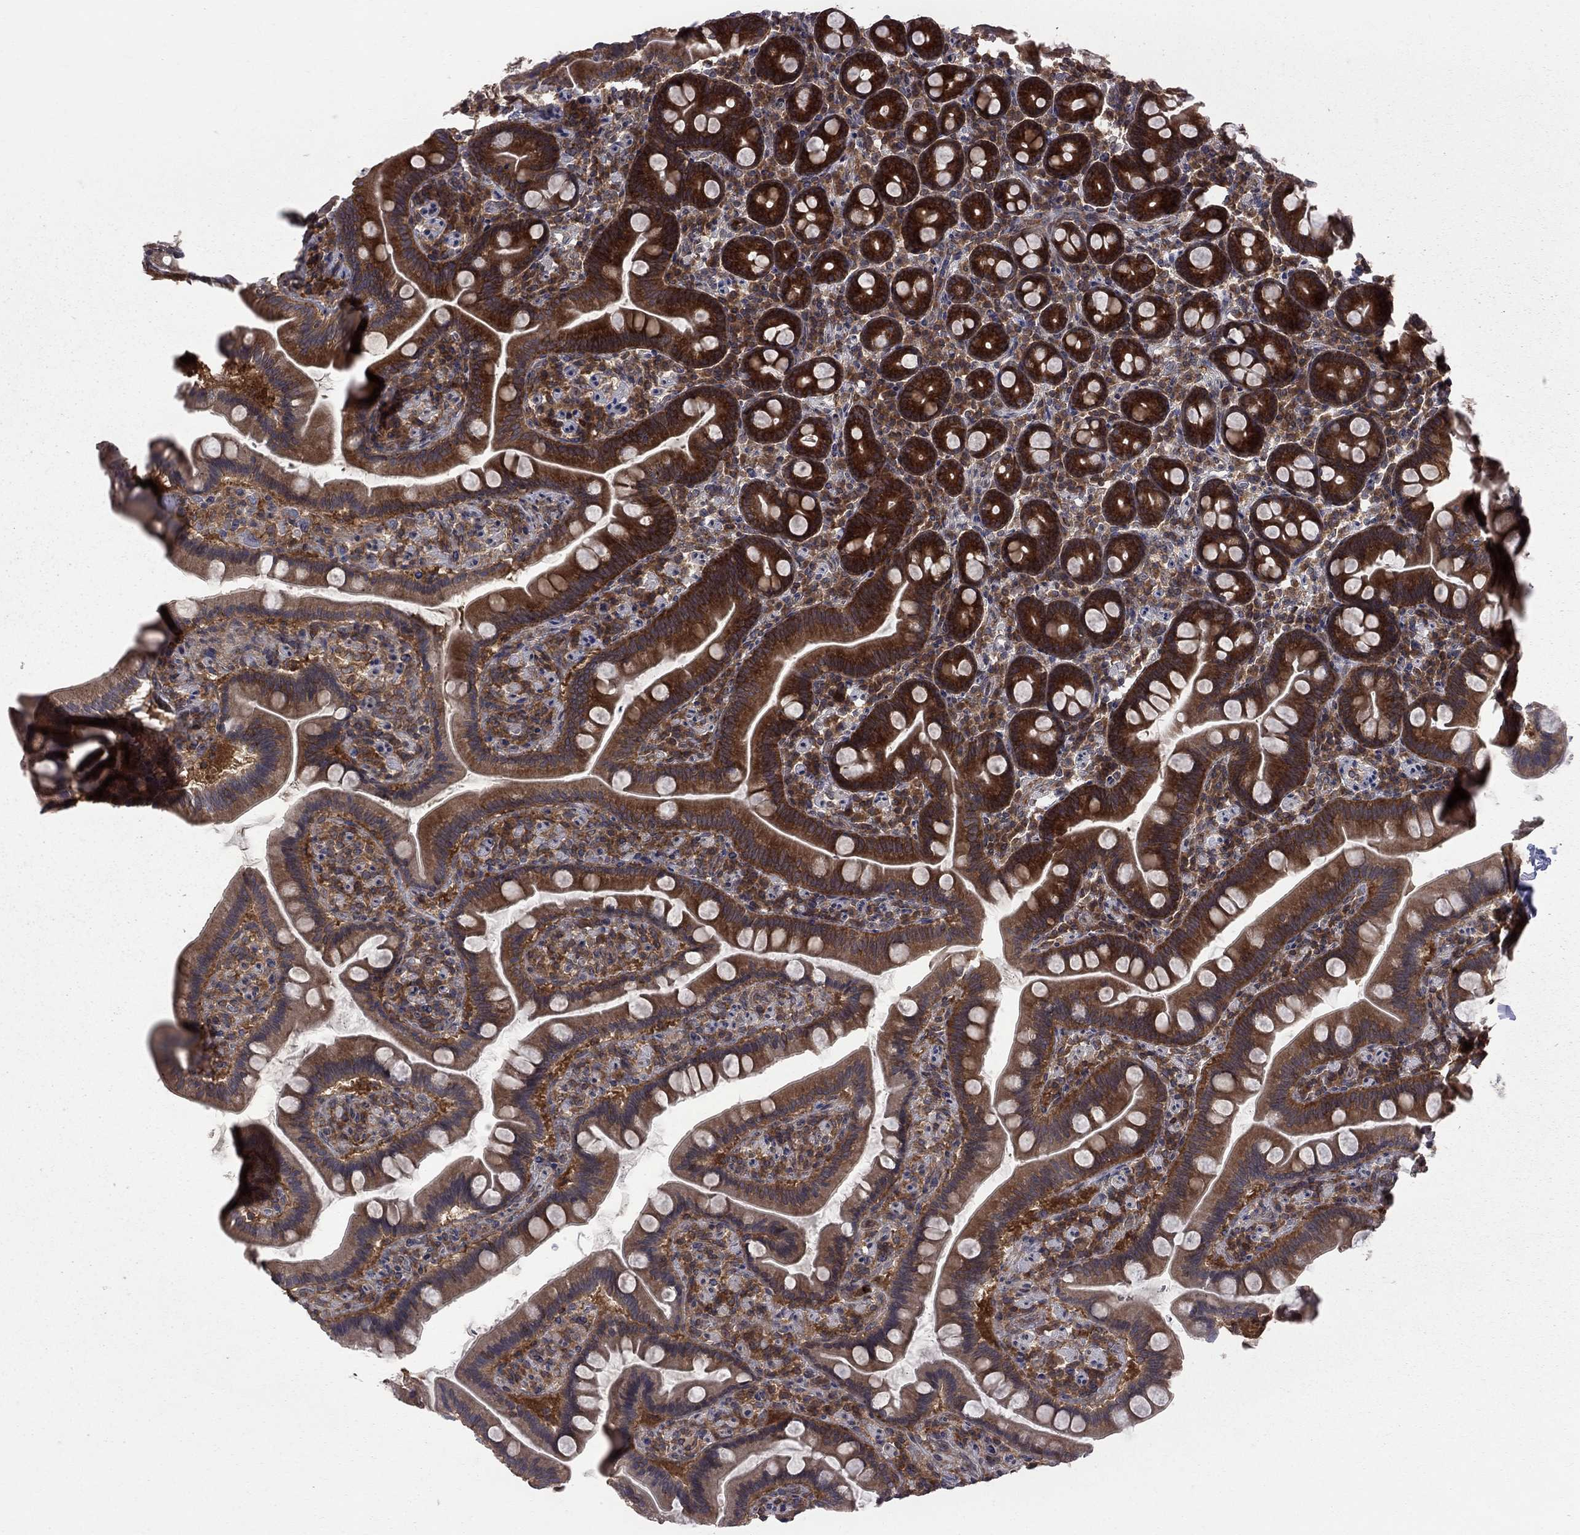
{"staining": {"intensity": "strong", "quantity": "25%-75%", "location": "cytoplasmic/membranous"}, "tissue": "duodenum", "cell_type": "Glandular cells", "image_type": "normal", "snomed": [{"axis": "morphology", "description": "Normal tissue, NOS"}, {"axis": "topography", "description": "Duodenum"}], "caption": "Brown immunohistochemical staining in unremarkable human duodenum displays strong cytoplasmic/membranous positivity in approximately 25%-75% of glandular cells. (IHC, brightfield microscopy, high magnification).", "gene": "NAA50", "patient": {"sex": "male", "age": 59}}